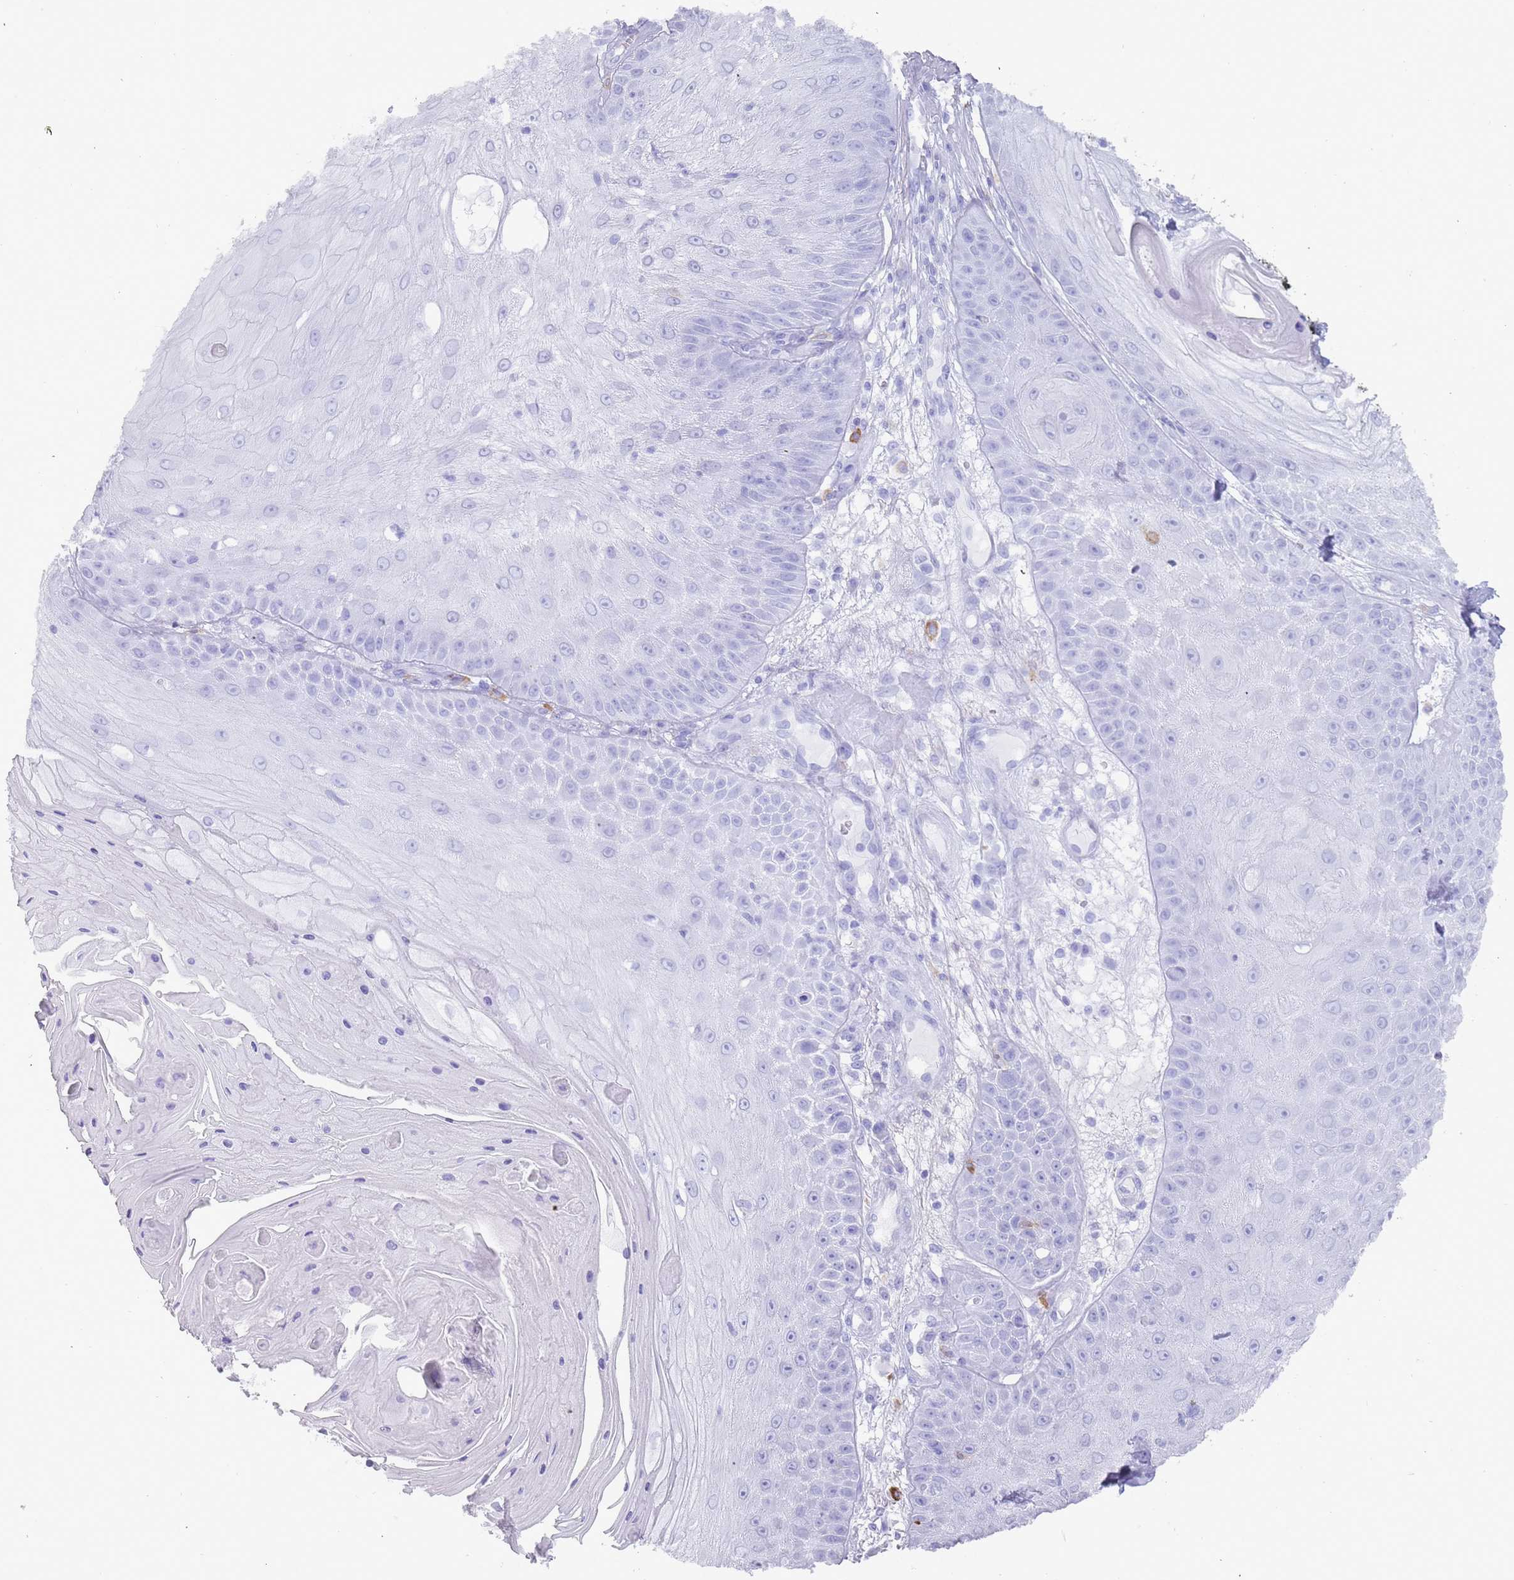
{"staining": {"intensity": "negative", "quantity": "none", "location": "none"}, "tissue": "skin cancer", "cell_type": "Tumor cells", "image_type": "cancer", "snomed": [{"axis": "morphology", "description": "Squamous cell carcinoma, NOS"}, {"axis": "topography", "description": "Skin"}], "caption": "A histopathology image of squamous cell carcinoma (skin) stained for a protein shows no brown staining in tumor cells.", "gene": "MYADML2", "patient": {"sex": "male", "age": 70}}